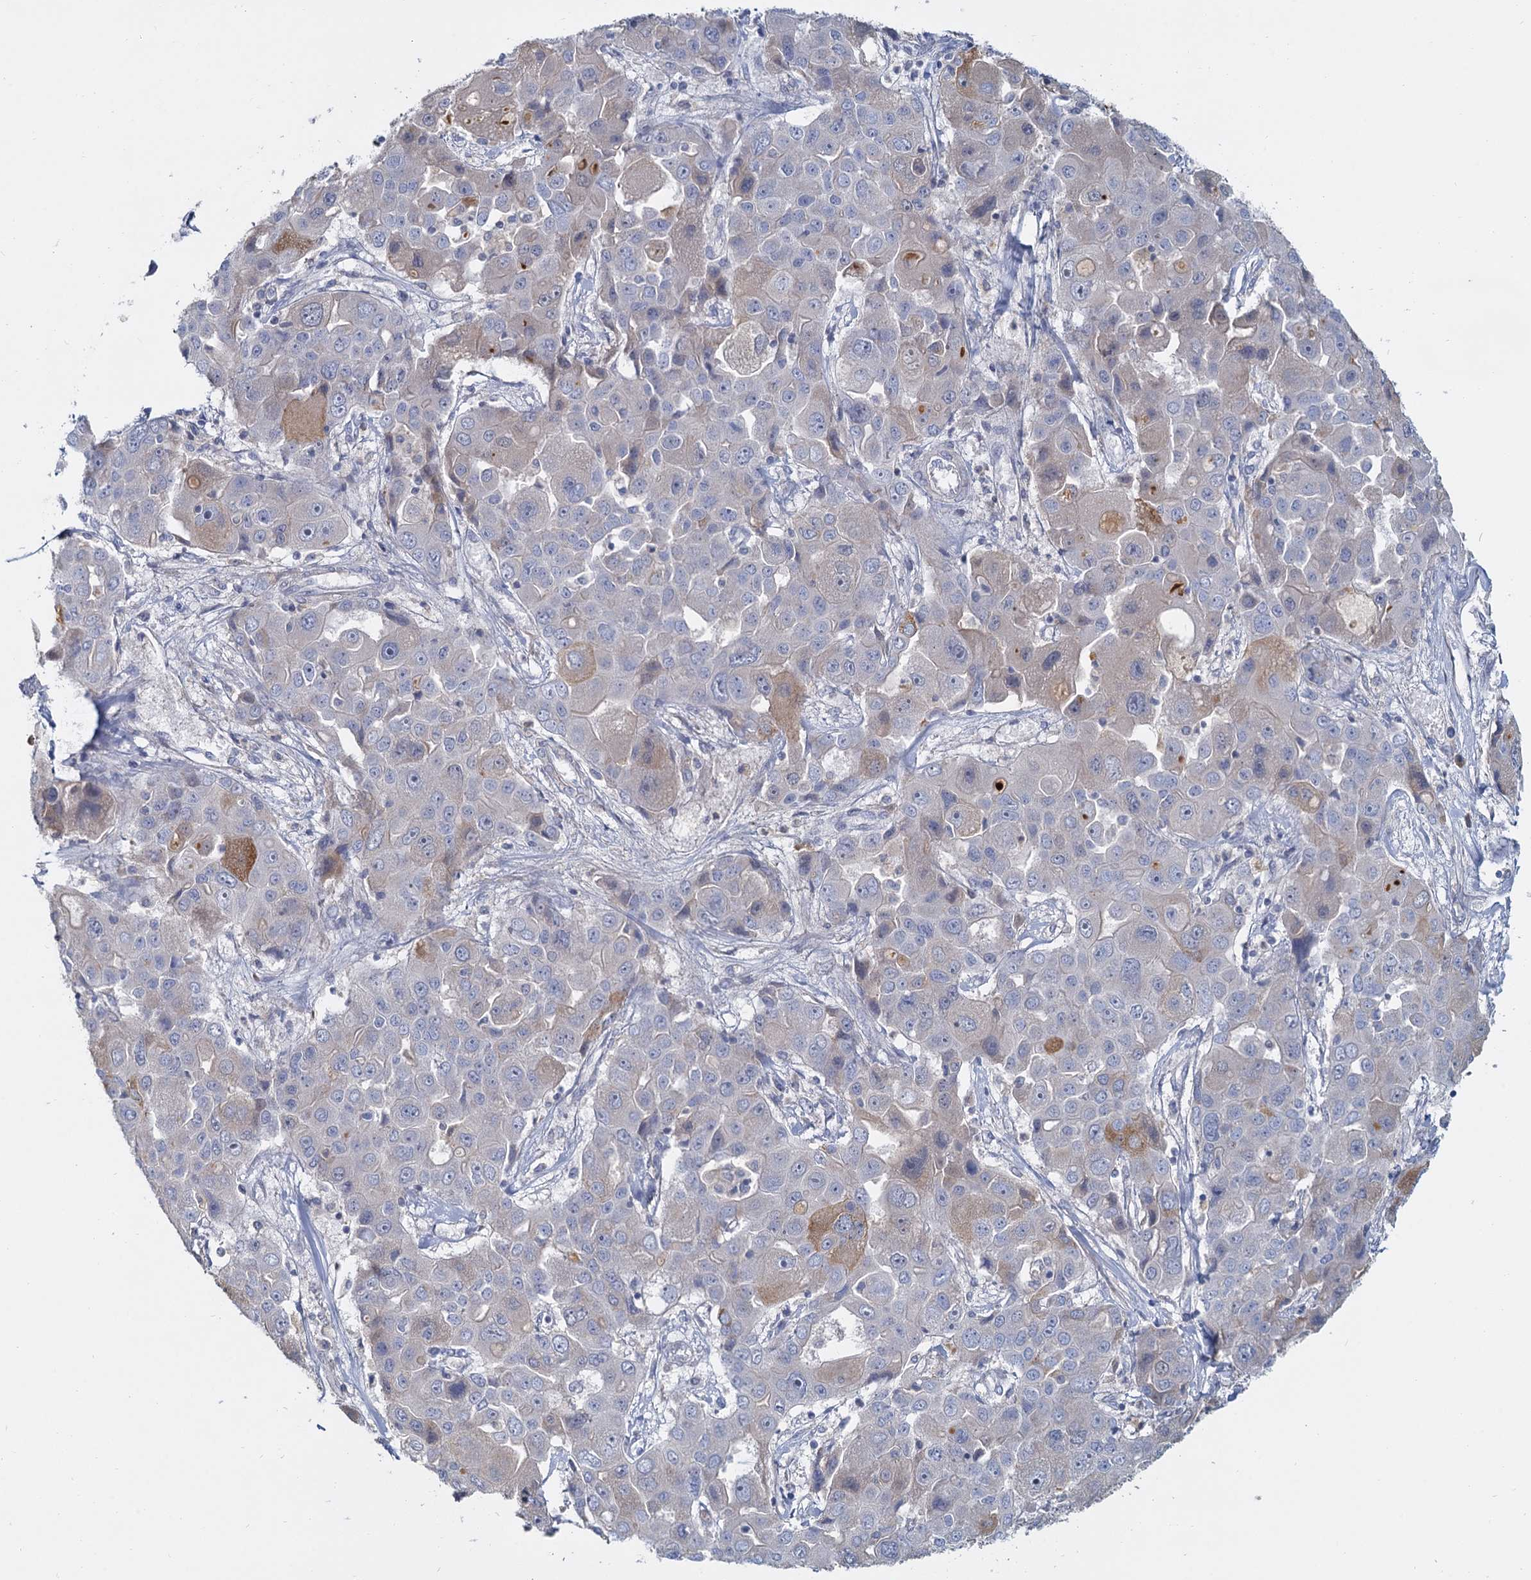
{"staining": {"intensity": "weak", "quantity": "<25%", "location": "cytoplasmic/membranous"}, "tissue": "liver cancer", "cell_type": "Tumor cells", "image_type": "cancer", "snomed": [{"axis": "morphology", "description": "Cholangiocarcinoma"}, {"axis": "topography", "description": "Liver"}], "caption": "Liver cancer was stained to show a protein in brown. There is no significant expression in tumor cells. (Brightfield microscopy of DAB (3,3'-diaminobenzidine) immunohistochemistry at high magnification).", "gene": "ACSM3", "patient": {"sex": "male", "age": 67}}